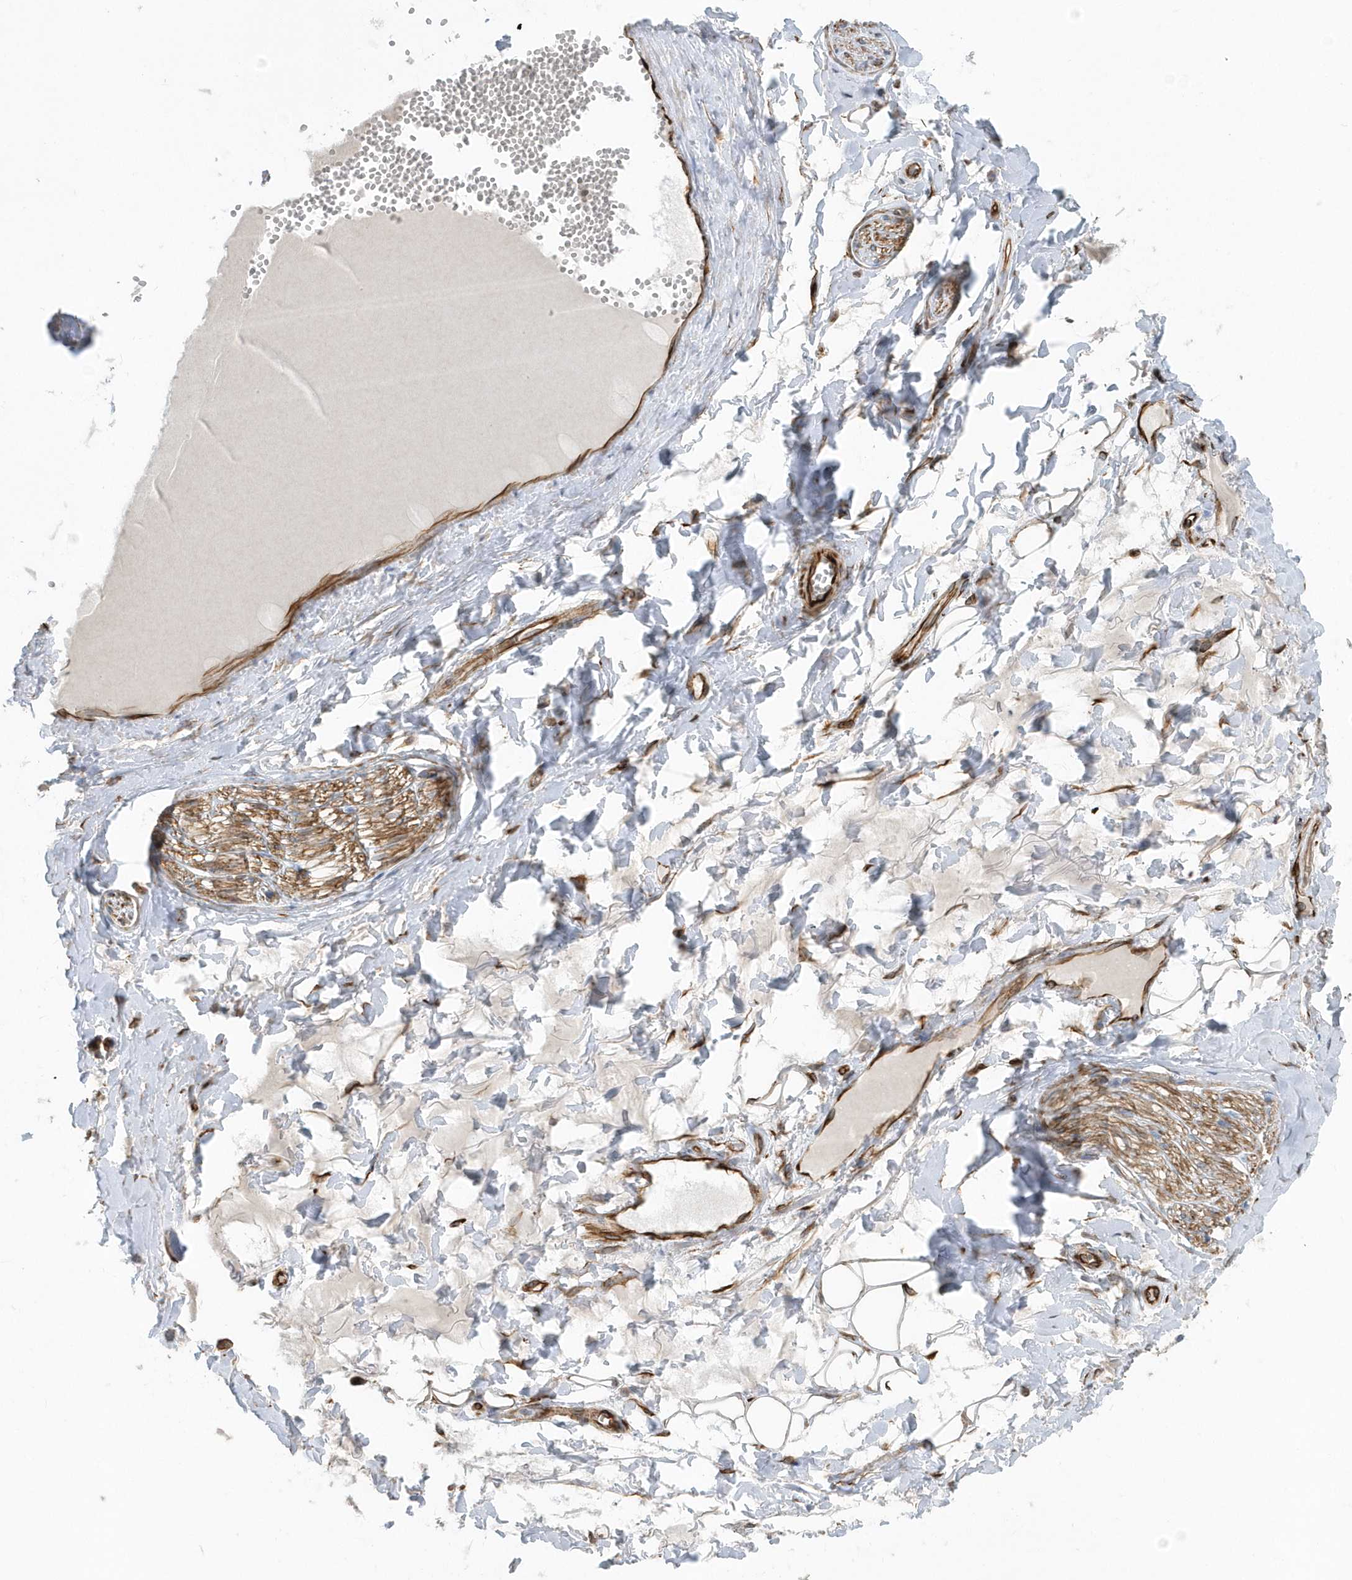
{"staining": {"intensity": "weak", "quantity": "25%-75%", "location": "cytoplasmic/membranous"}, "tissue": "adipose tissue", "cell_type": "Adipocytes", "image_type": "normal", "snomed": [{"axis": "morphology", "description": "Normal tissue, NOS"}, {"axis": "morphology", "description": "Inflammation, NOS"}, {"axis": "topography", "description": "Salivary gland"}, {"axis": "topography", "description": "Peripheral nerve tissue"}], "caption": "Immunohistochemistry (IHC) of unremarkable adipose tissue demonstrates low levels of weak cytoplasmic/membranous staining in approximately 25%-75% of adipocytes. The staining was performed using DAB (3,3'-diaminobenzidine) to visualize the protein expression in brown, while the nuclei were stained in blue with hematoxylin (Magnification: 20x).", "gene": "RAB17", "patient": {"sex": "female", "age": 75}}